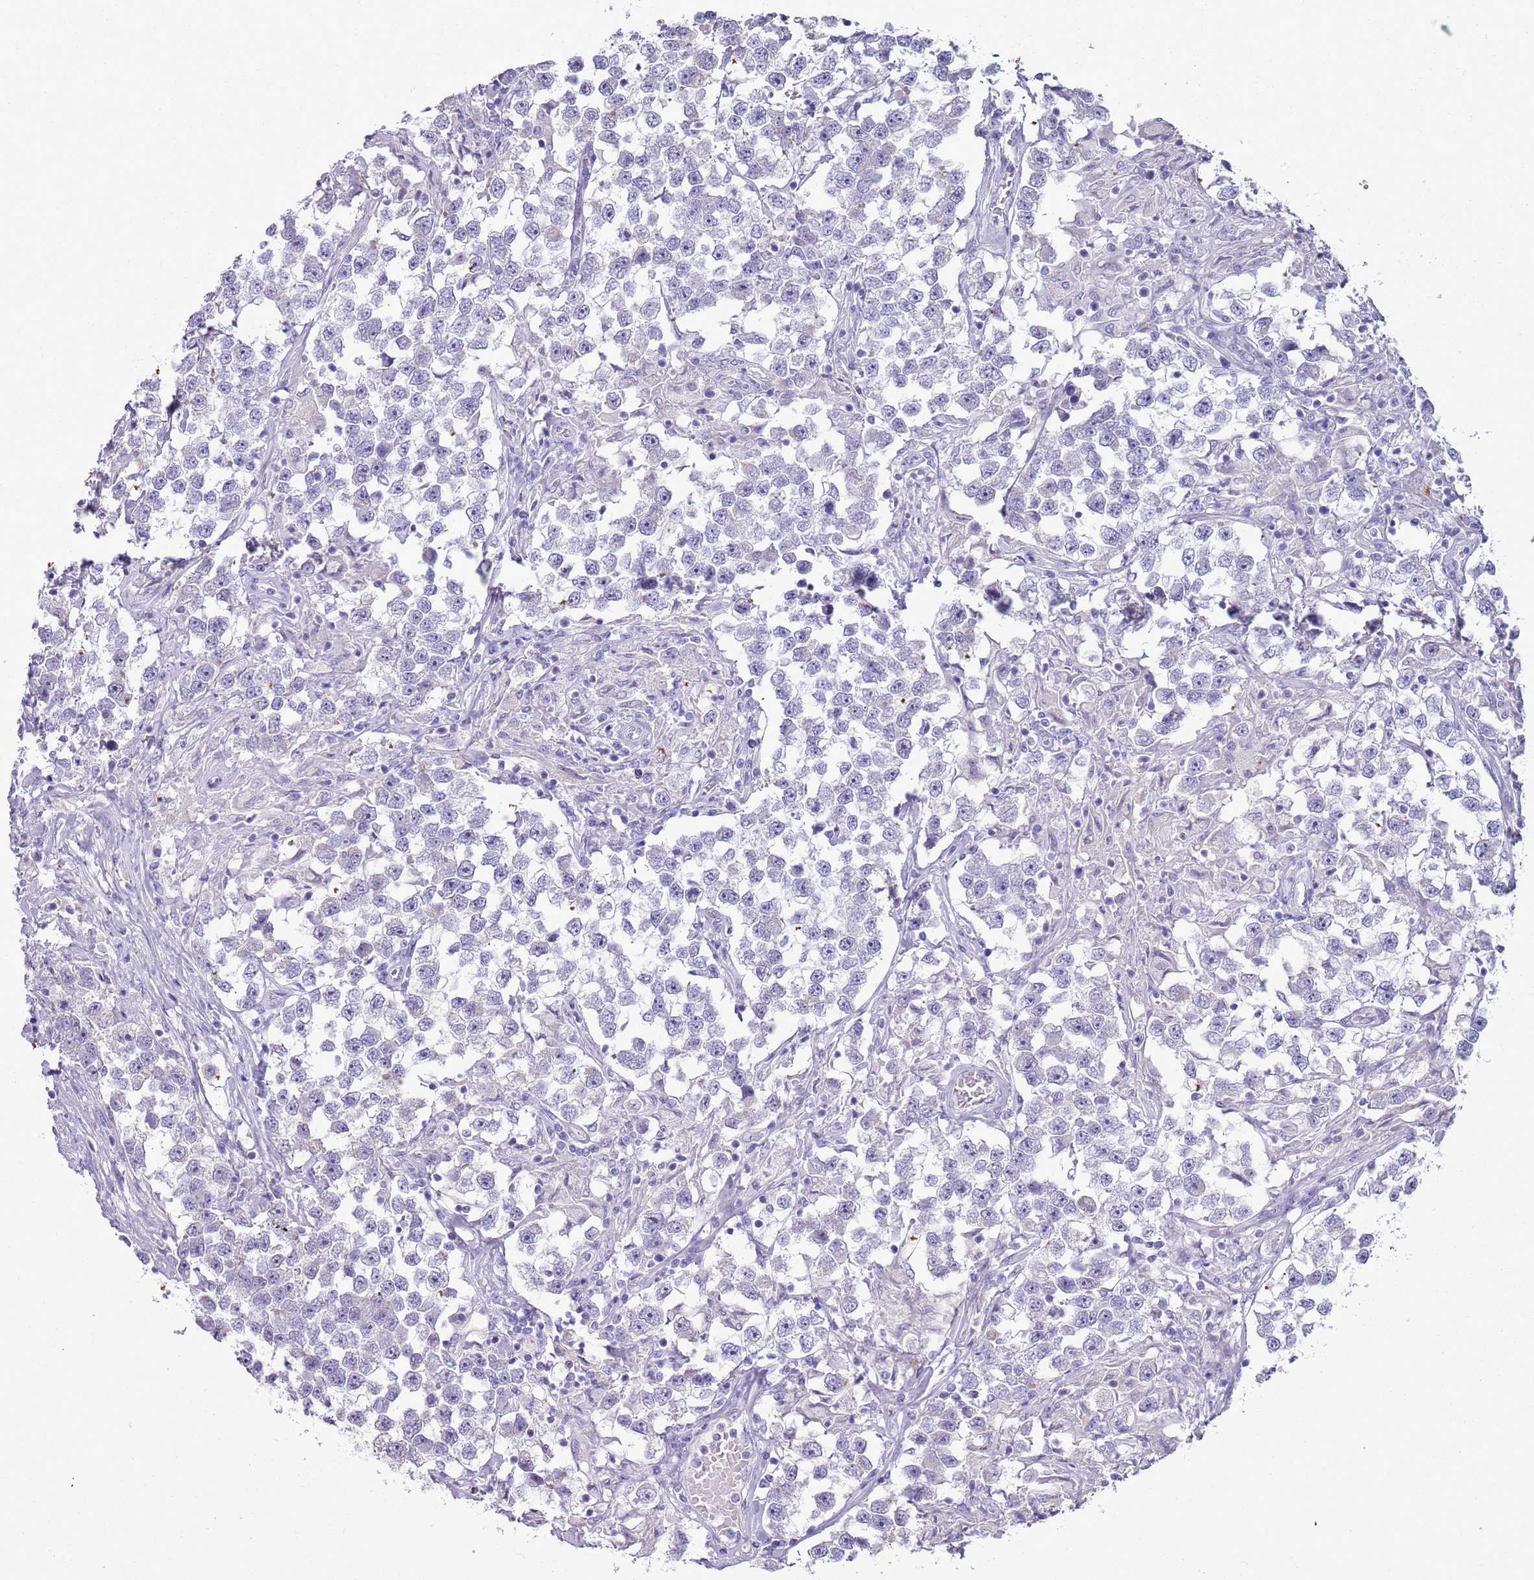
{"staining": {"intensity": "negative", "quantity": "none", "location": "none"}, "tissue": "testis cancer", "cell_type": "Tumor cells", "image_type": "cancer", "snomed": [{"axis": "morphology", "description": "Seminoma, NOS"}, {"axis": "topography", "description": "Testis"}], "caption": "DAB (3,3'-diaminobenzidine) immunohistochemical staining of testis cancer (seminoma) exhibits no significant staining in tumor cells. Brightfield microscopy of IHC stained with DAB (3,3'-diaminobenzidine) (brown) and hematoxylin (blue), captured at high magnification.", "gene": "NBPF6", "patient": {"sex": "male", "age": 46}}